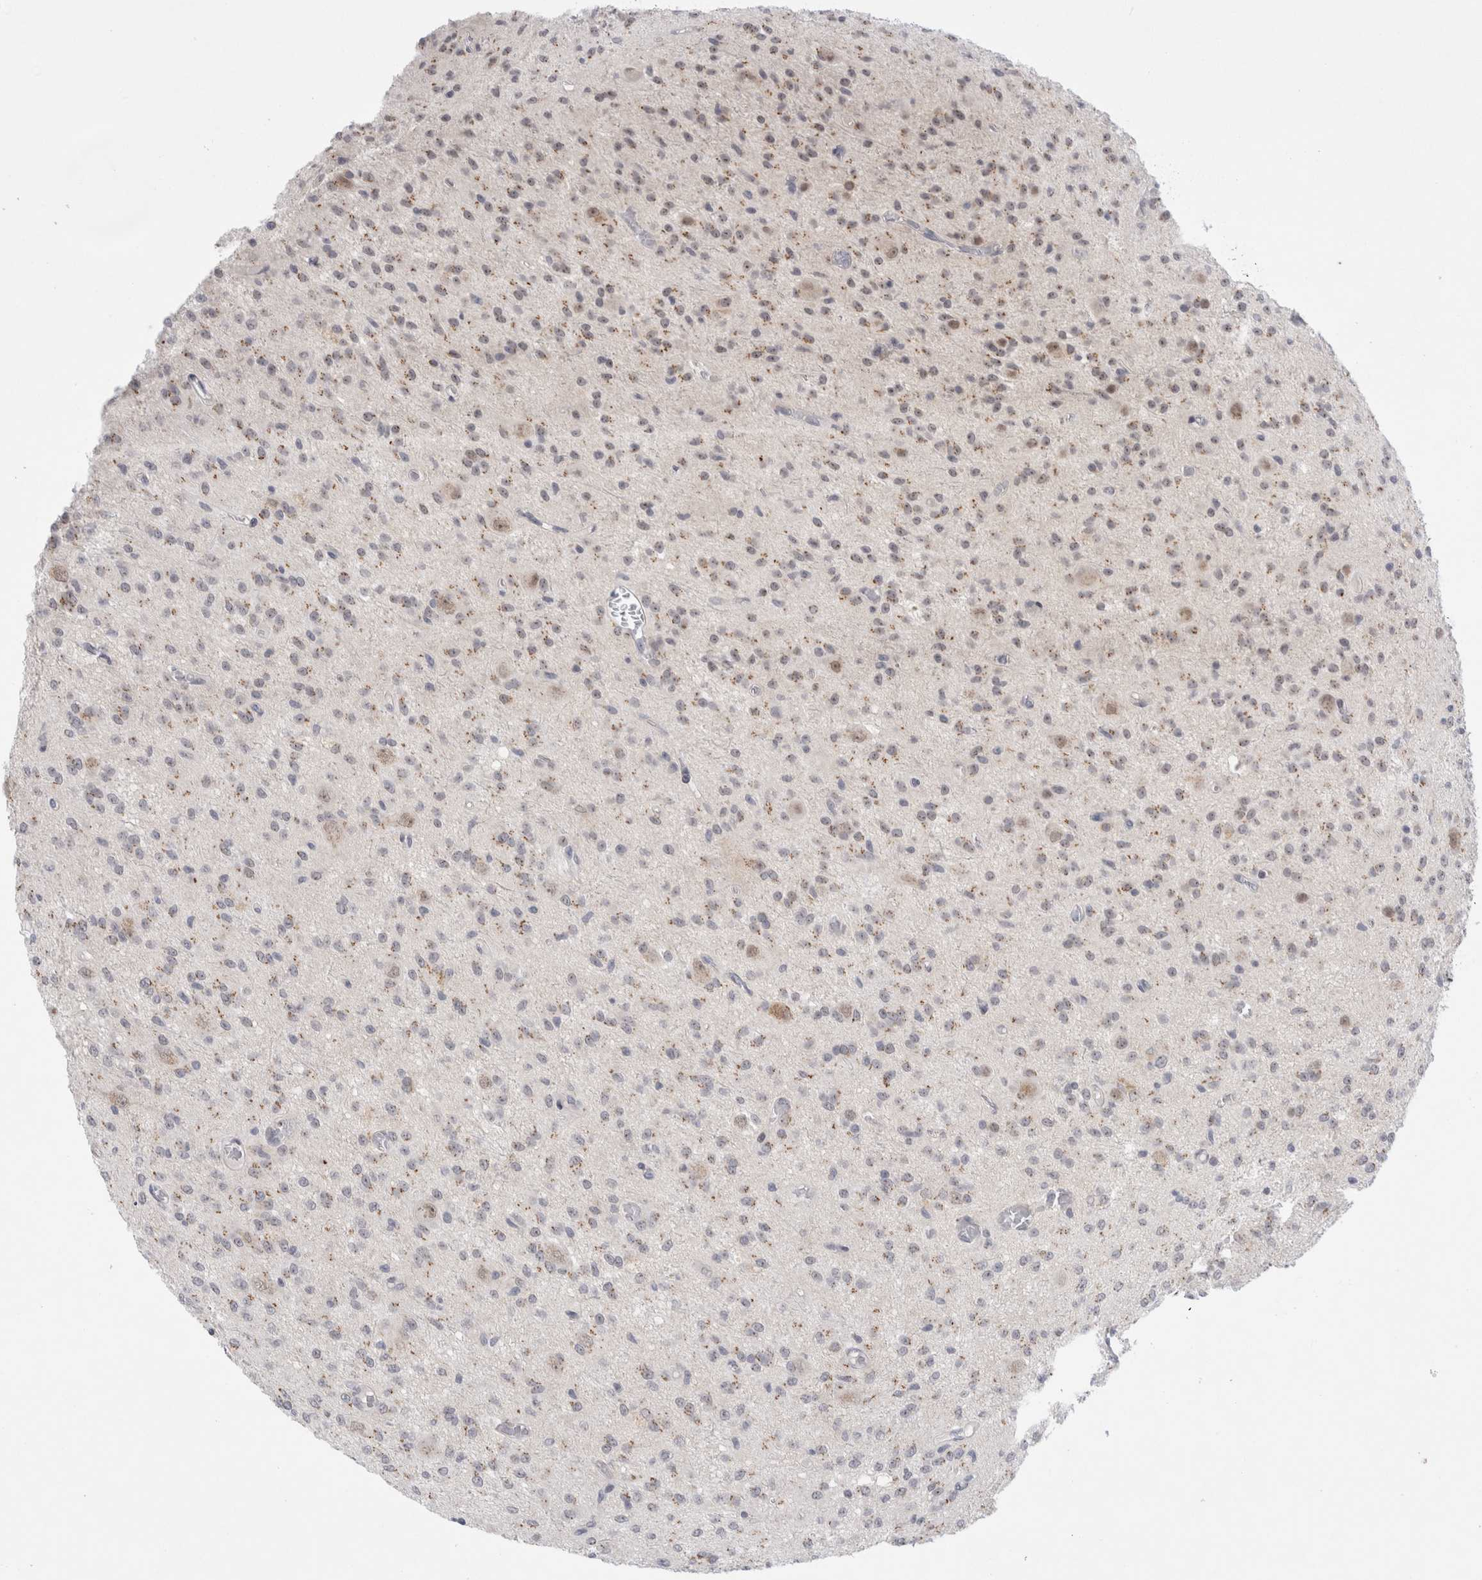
{"staining": {"intensity": "weak", "quantity": "25%-75%", "location": "nuclear"}, "tissue": "glioma", "cell_type": "Tumor cells", "image_type": "cancer", "snomed": [{"axis": "morphology", "description": "Glioma, malignant, High grade"}, {"axis": "topography", "description": "Brain"}], "caption": "Malignant high-grade glioma stained for a protein reveals weak nuclear positivity in tumor cells.", "gene": "CERS5", "patient": {"sex": "female", "age": 59}}